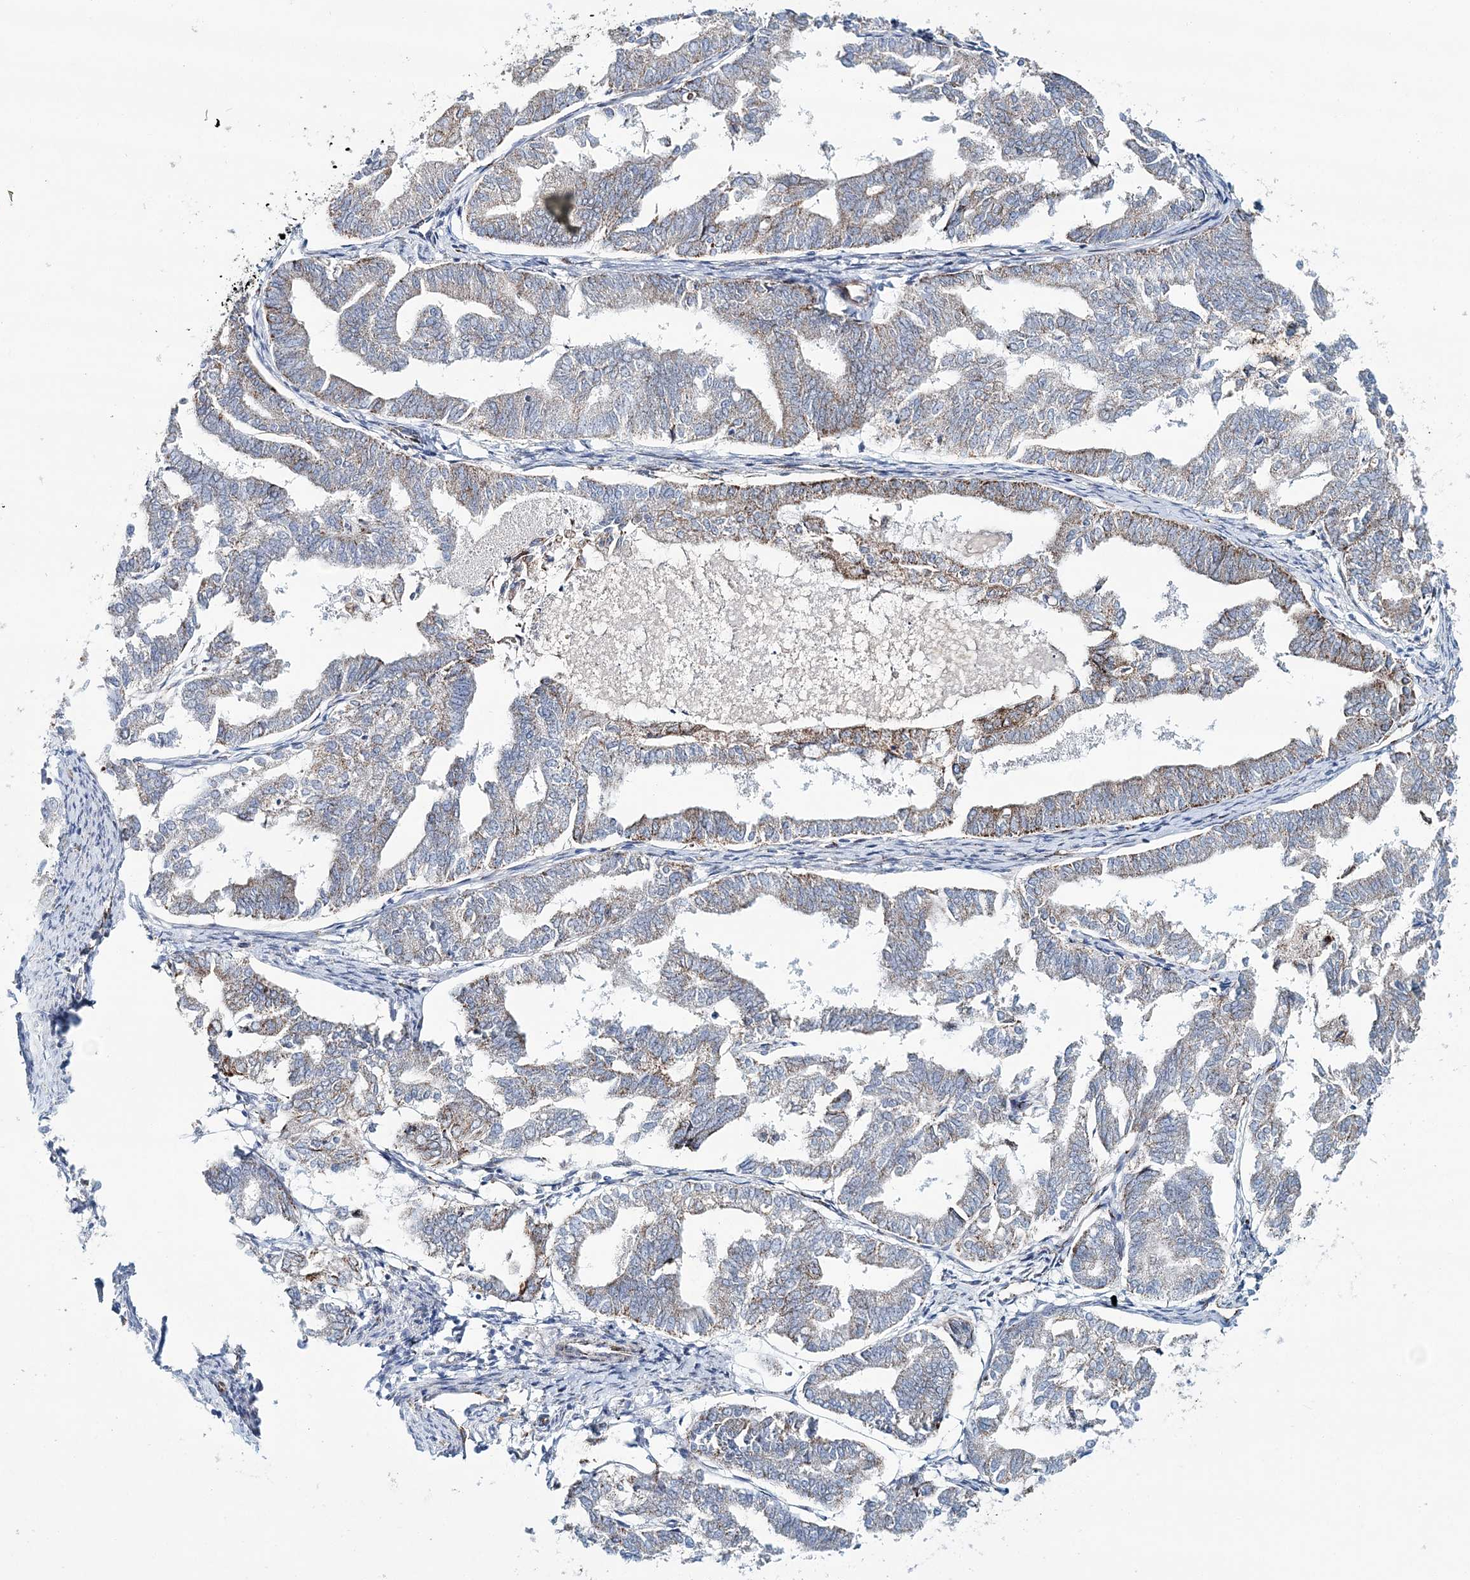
{"staining": {"intensity": "weak", "quantity": "25%-75%", "location": "cytoplasmic/membranous"}, "tissue": "endometrial cancer", "cell_type": "Tumor cells", "image_type": "cancer", "snomed": [{"axis": "morphology", "description": "Adenocarcinoma, NOS"}, {"axis": "topography", "description": "Endometrium"}], "caption": "Immunohistochemistry of human endometrial cancer (adenocarcinoma) reveals low levels of weak cytoplasmic/membranous expression in about 25%-75% of tumor cells. The staining is performed using DAB (3,3'-diaminobenzidine) brown chromogen to label protein expression. The nuclei are counter-stained blue using hematoxylin.", "gene": "ARHGAP6", "patient": {"sex": "female", "age": 79}}